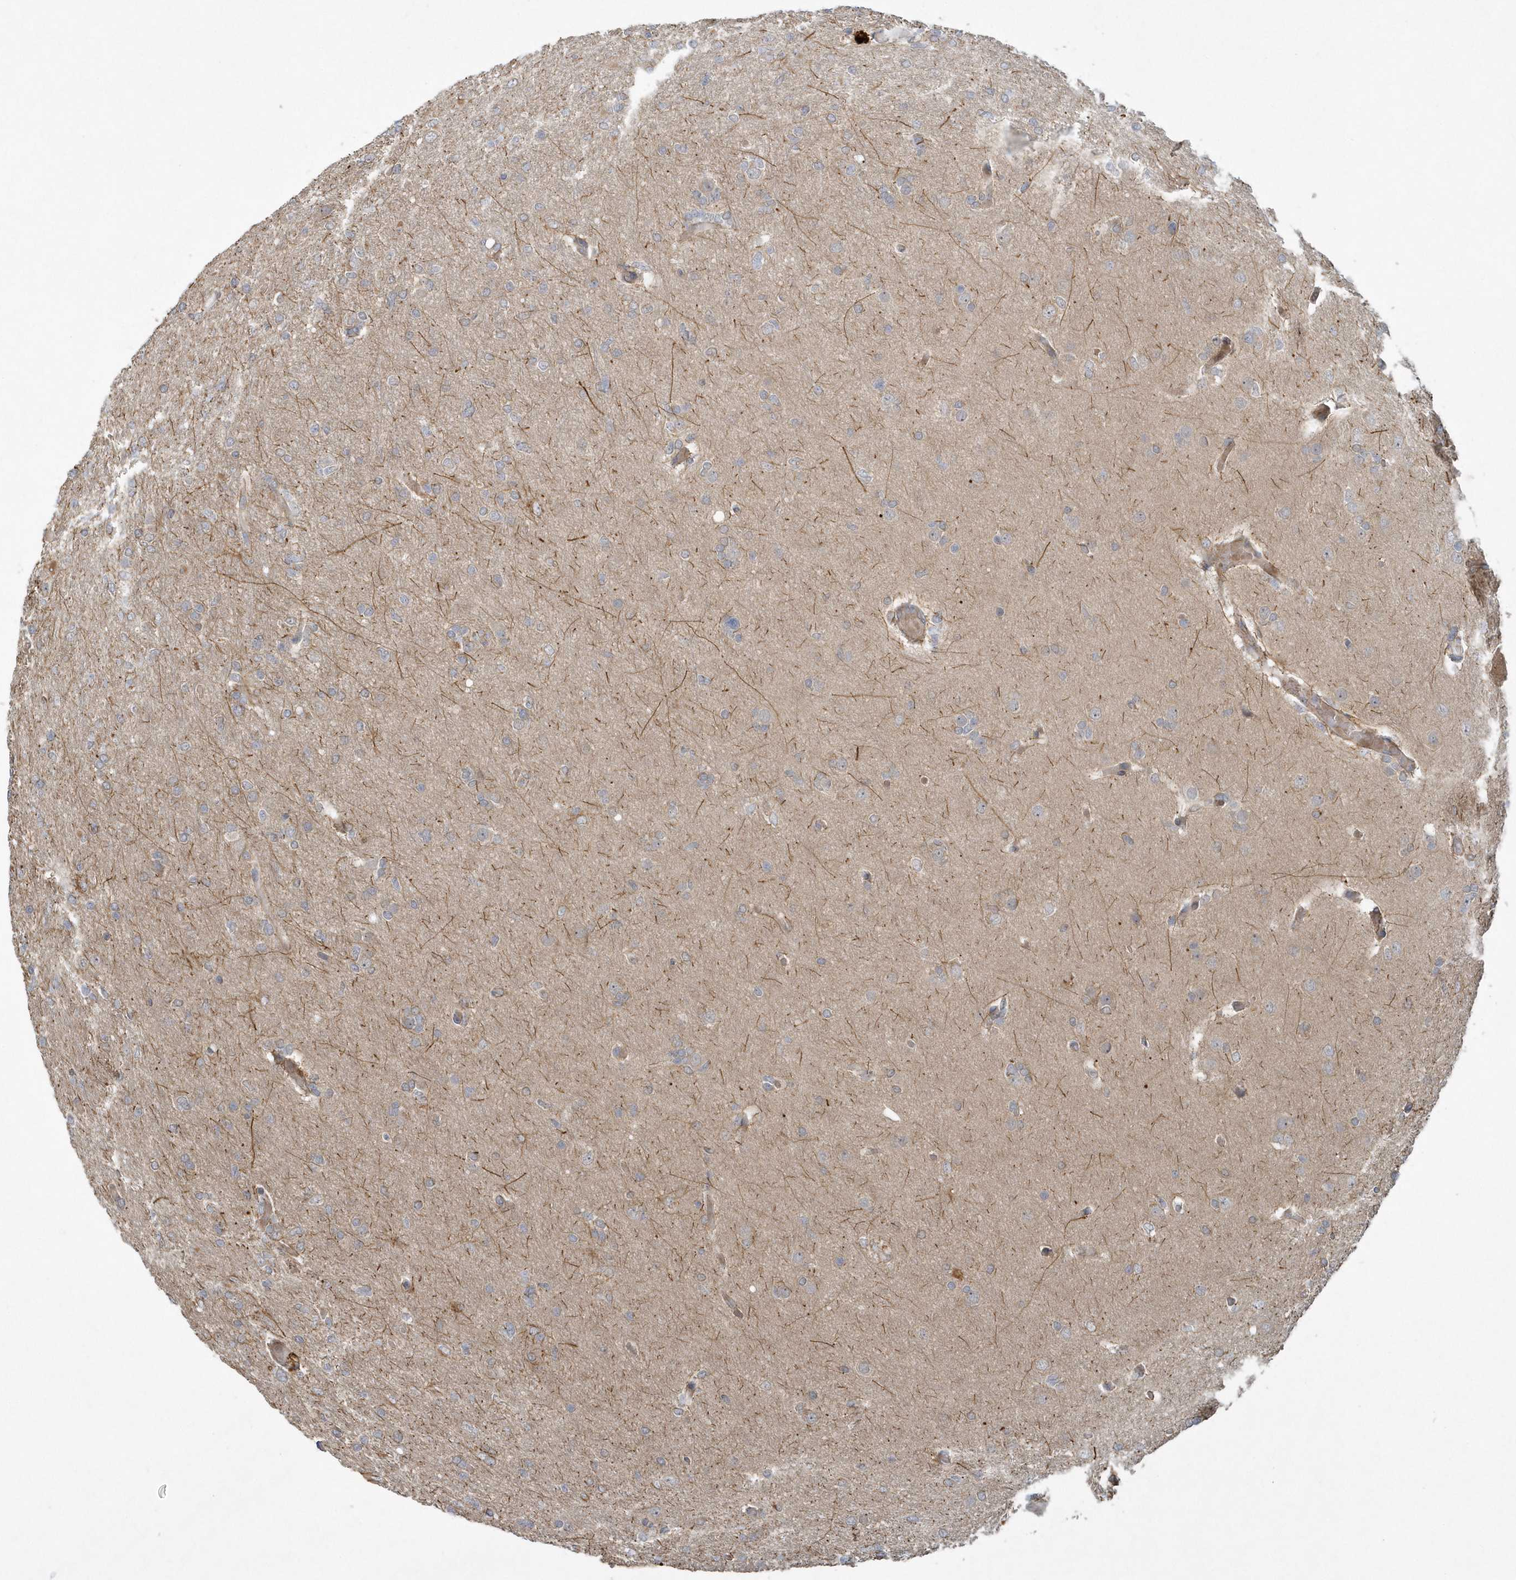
{"staining": {"intensity": "weak", "quantity": "25%-75%", "location": "cytoplasmic/membranous"}, "tissue": "glioma", "cell_type": "Tumor cells", "image_type": "cancer", "snomed": [{"axis": "morphology", "description": "Glioma, malignant, High grade"}, {"axis": "topography", "description": "Cerebral cortex"}], "caption": "Tumor cells reveal weak cytoplasmic/membranous positivity in about 25%-75% of cells in glioma.", "gene": "THG1L", "patient": {"sex": "female", "age": 36}}